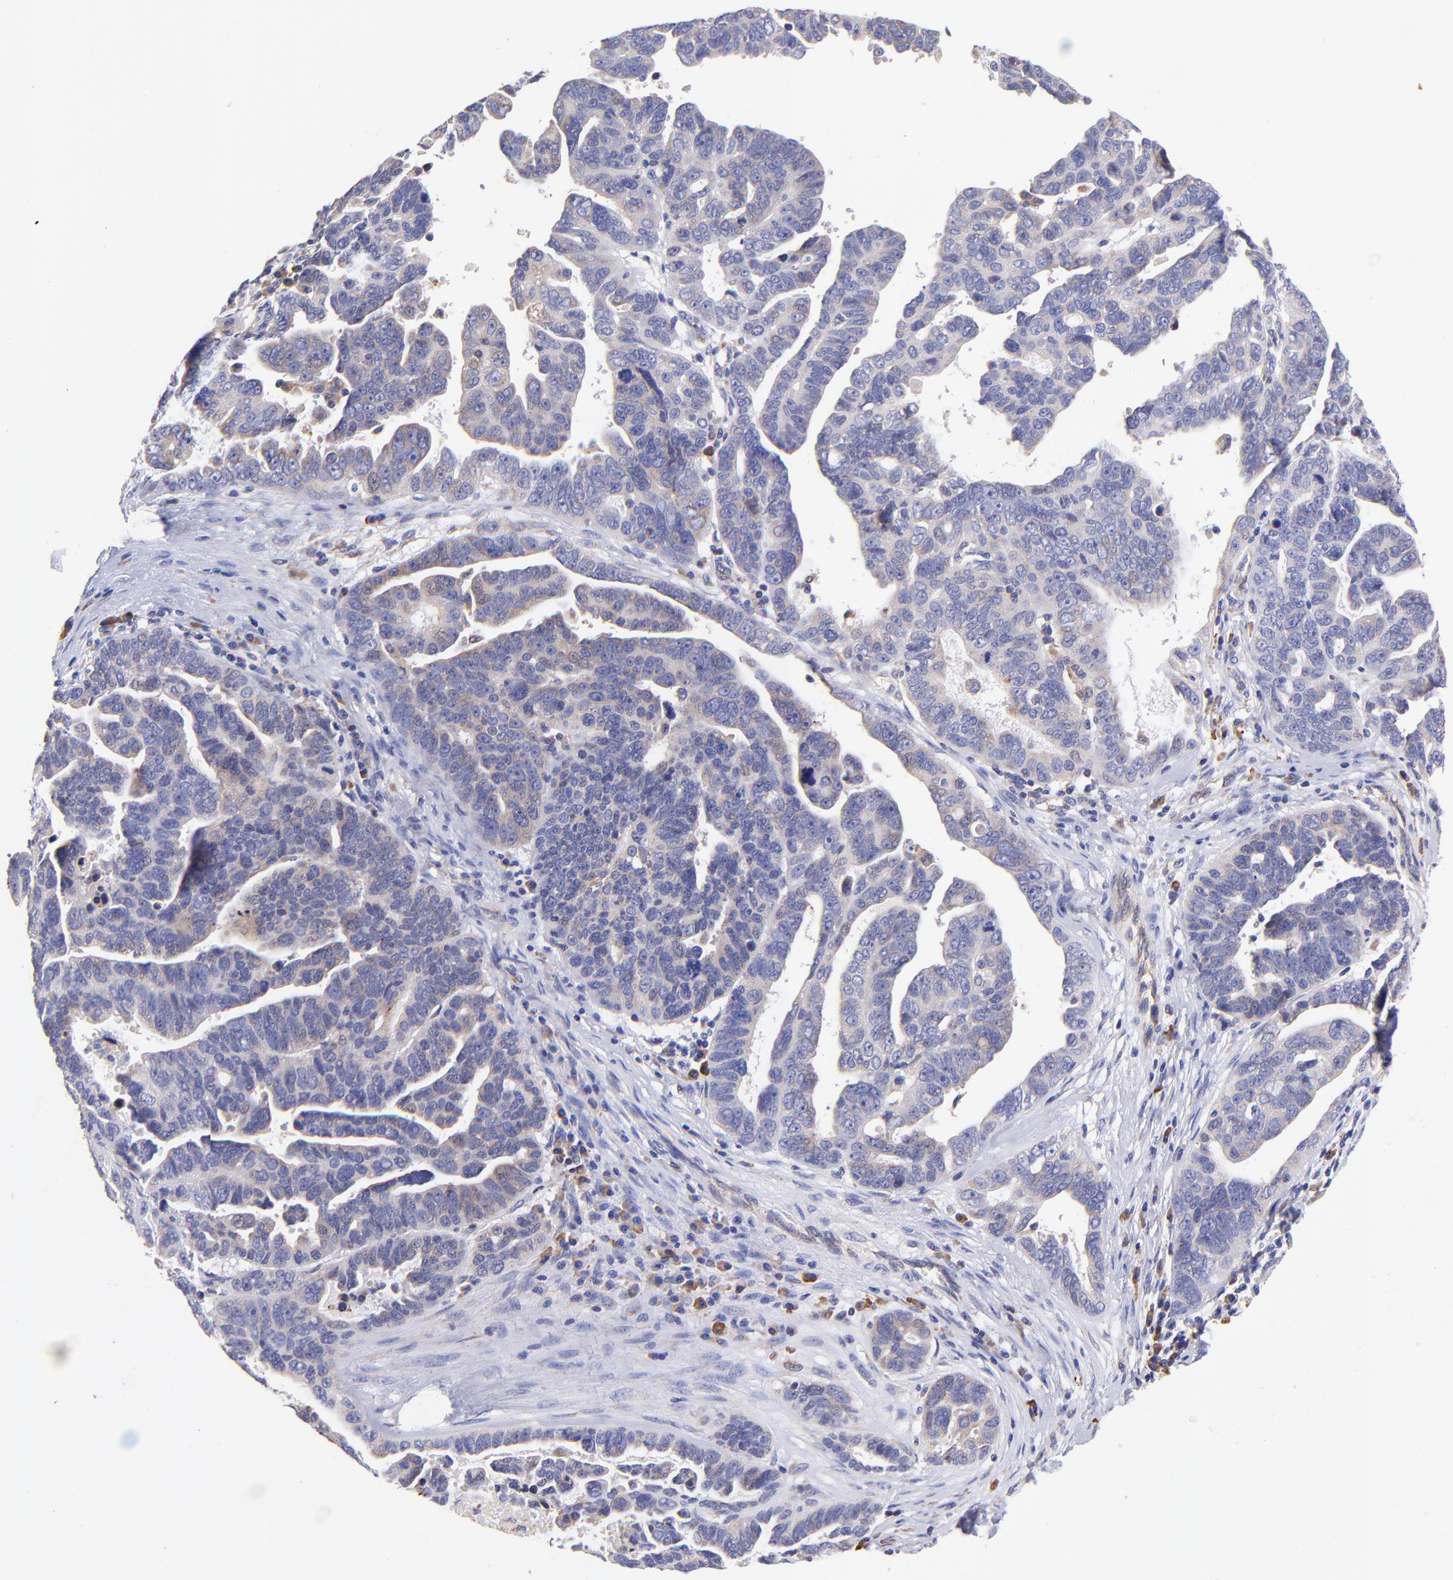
{"staining": {"intensity": "weak", "quantity": "25%-75%", "location": "cytoplasmic/membranous"}, "tissue": "ovarian cancer", "cell_type": "Tumor cells", "image_type": "cancer", "snomed": [{"axis": "morphology", "description": "Carcinoma, endometroid"}, {"axis": "morphology", "description": "Cystadenocarcinoma, serous, NOS"}, {"axis": "topography", "description": "Ovary"}], "caption": "Immunohistochemistry (IHC) (DAB (3,3'-diaminobenzidine)) staining of human ovarian cancer exhibits weak cytoplasmic/membranous protein staining in approximately 25%-75% of tumor cells.", "gene": "PREX1", "patient": {"sex": "female", "age": 45}}